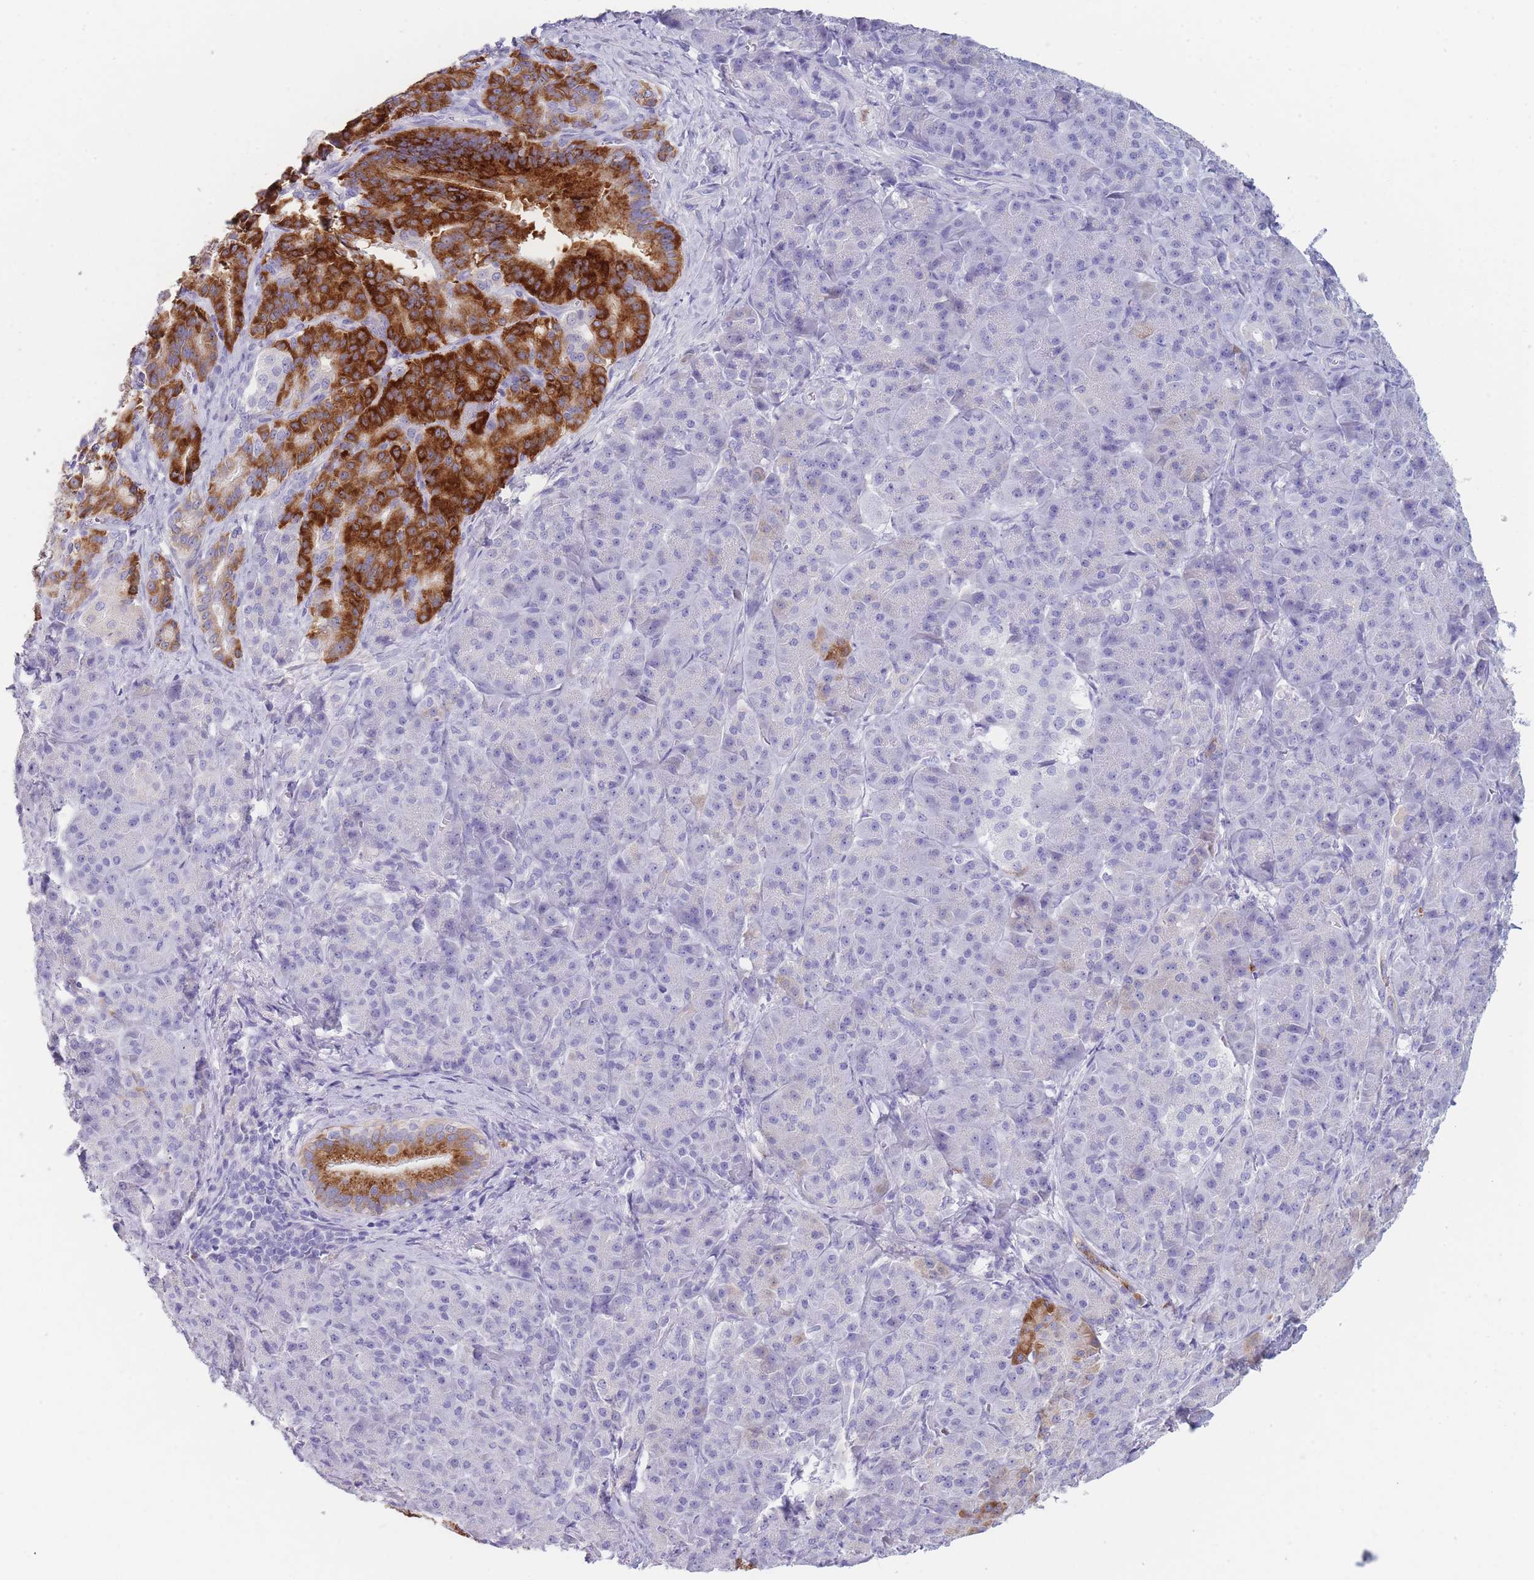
{"staining": {"intensity": "strong", "quantity": ">75%", "location": "cytoplasmic/membranous"}, "tissue": "pancreatic cancer", "cell_type": "Tumor cells", "image_type": "cancer", "snomed": [{"axis": "morphology", "description": "Adenocarcinoma, NOS"}, {"axis": "topography", "description": "Pancreas"}], "caption": "A high amount of strong cytoplasmic/membranous staining is present in approximately >75% of tumor cells in adenocarcinoma (pancreatic) tissue.", "gene": "ZNF627", "patient": {"sex": "male", "age": 57}}